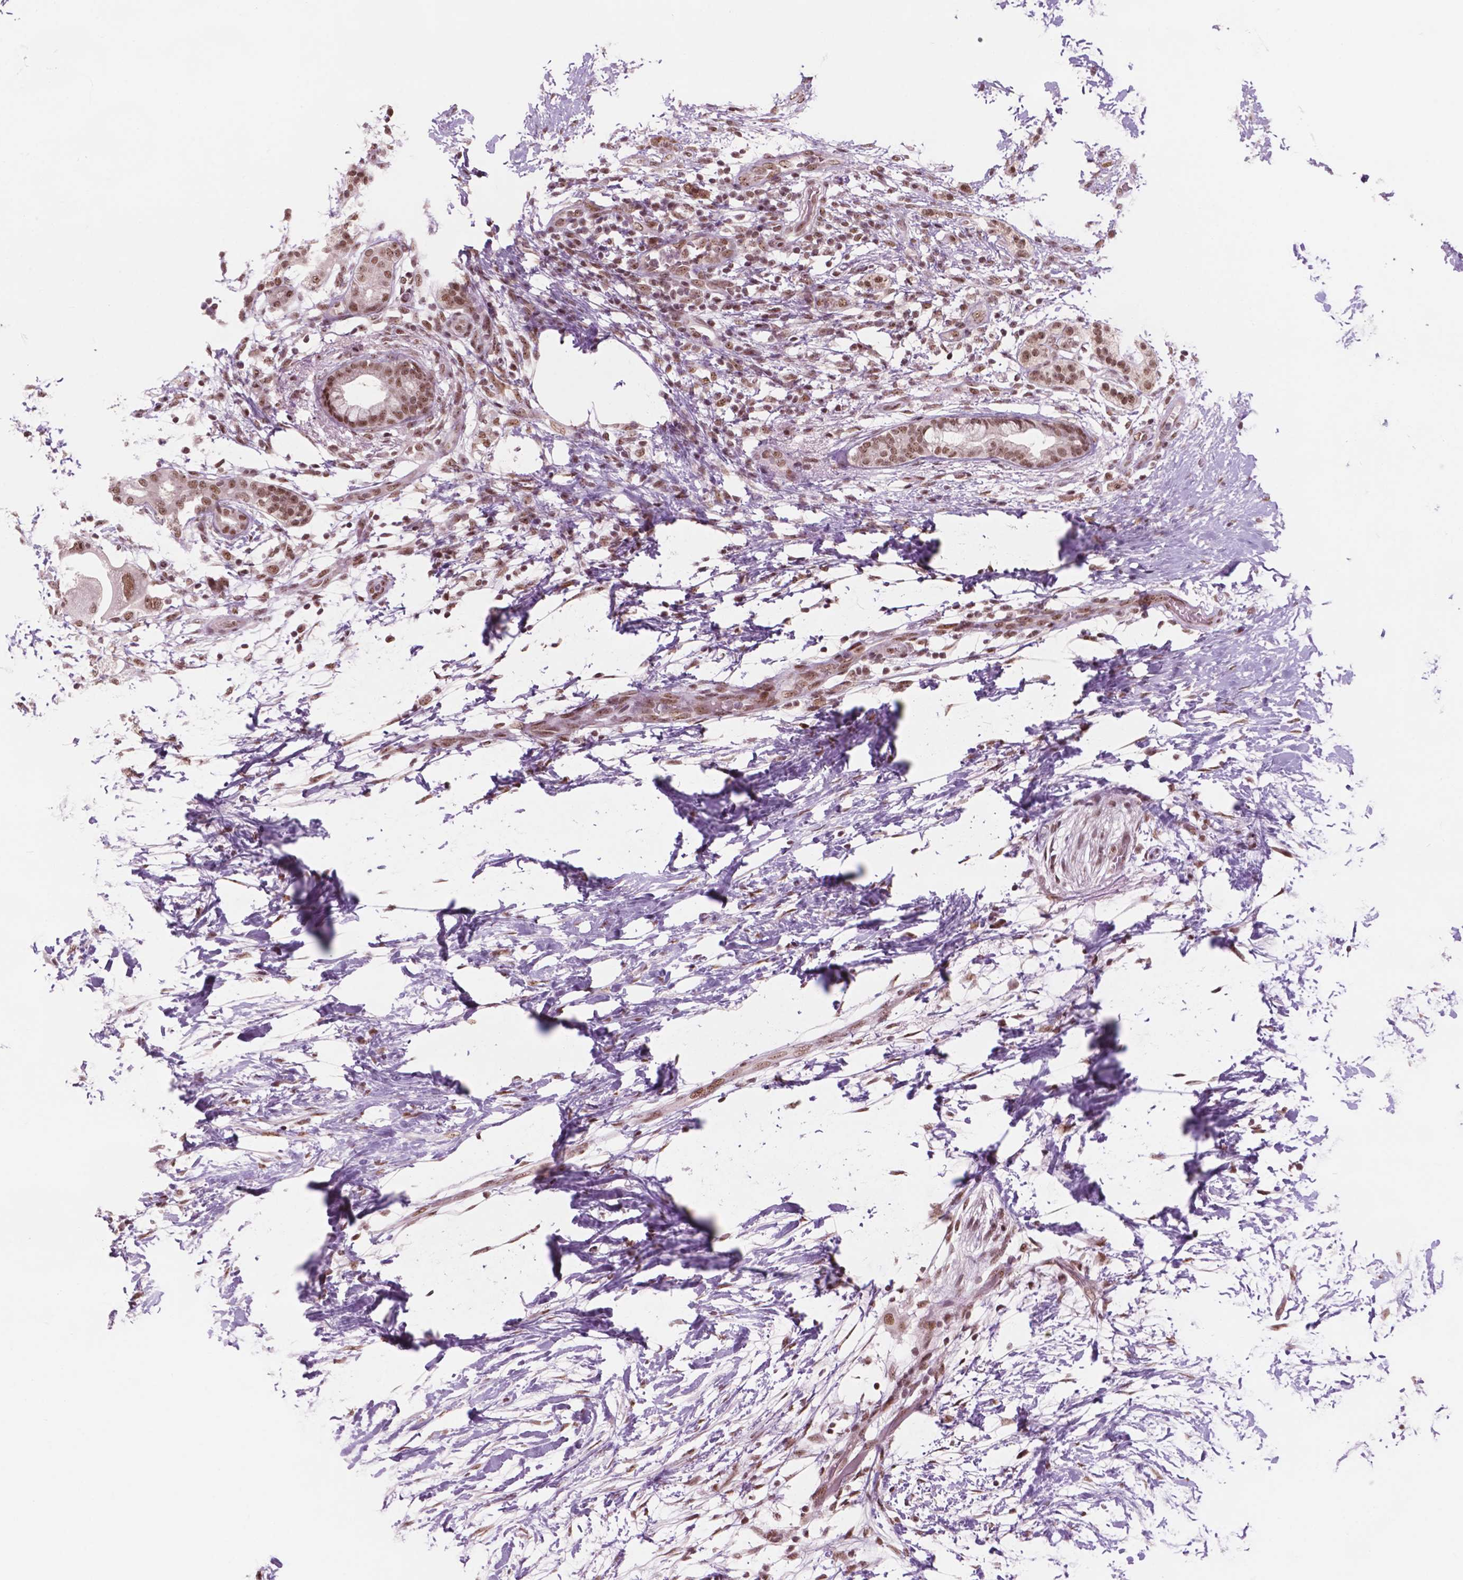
{"staining": {"intensity": "moderate", "quantity": ">75%", "location": "nuclear"}, "tissue": "pancreatic cancer", "cell_type": "Tumor cells", "image_type": "cancer", "snomed": [{"axis": "morphology", "description": "Adenocarcinoma, NOS"}, {"axis": "topography", "description": "Pancreas"}], "caption": "An image of human pancreatic cancer stained for a protein displays moderate nuclear brown staining in tumor cells.", "gene": "POLR2E", "patient": {"sex": "female", "age": 72}}